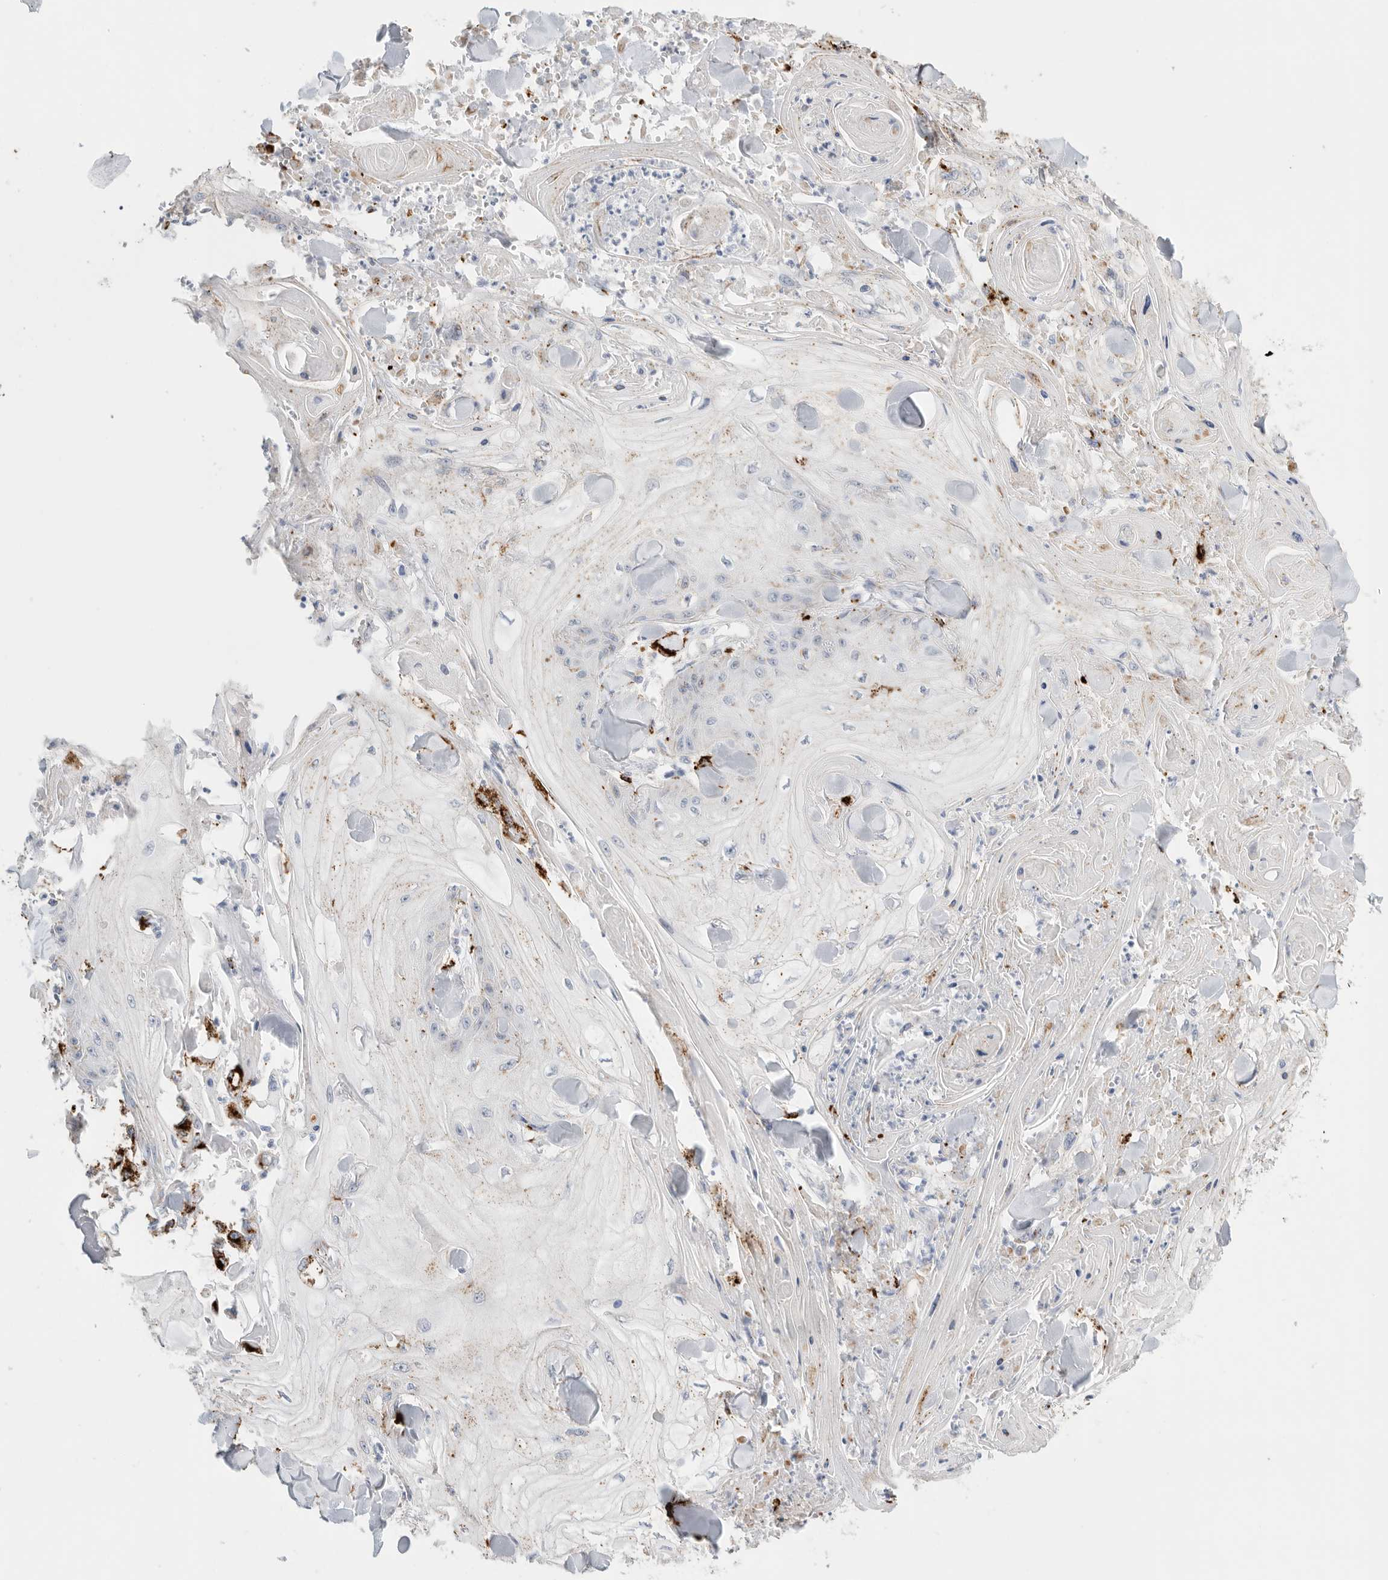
{"staining": {"intensity": "weak", "quantity": "<25%", "location": "cytoplasmic/membranous"}, "tissue": "skin cancer", "cell_type": "Tumor cells", "image_type": "cancer", "snomed": [{"axis": "morphology", "description": "Squamous cell carcinoma, NOS"}, {"axis": "topography", "description": "Skin"}], "caption": "Tumor cells show no significant staining in skin cancer.", "gene": "GGH", "patient": {"sex": "male", "age": 74}}